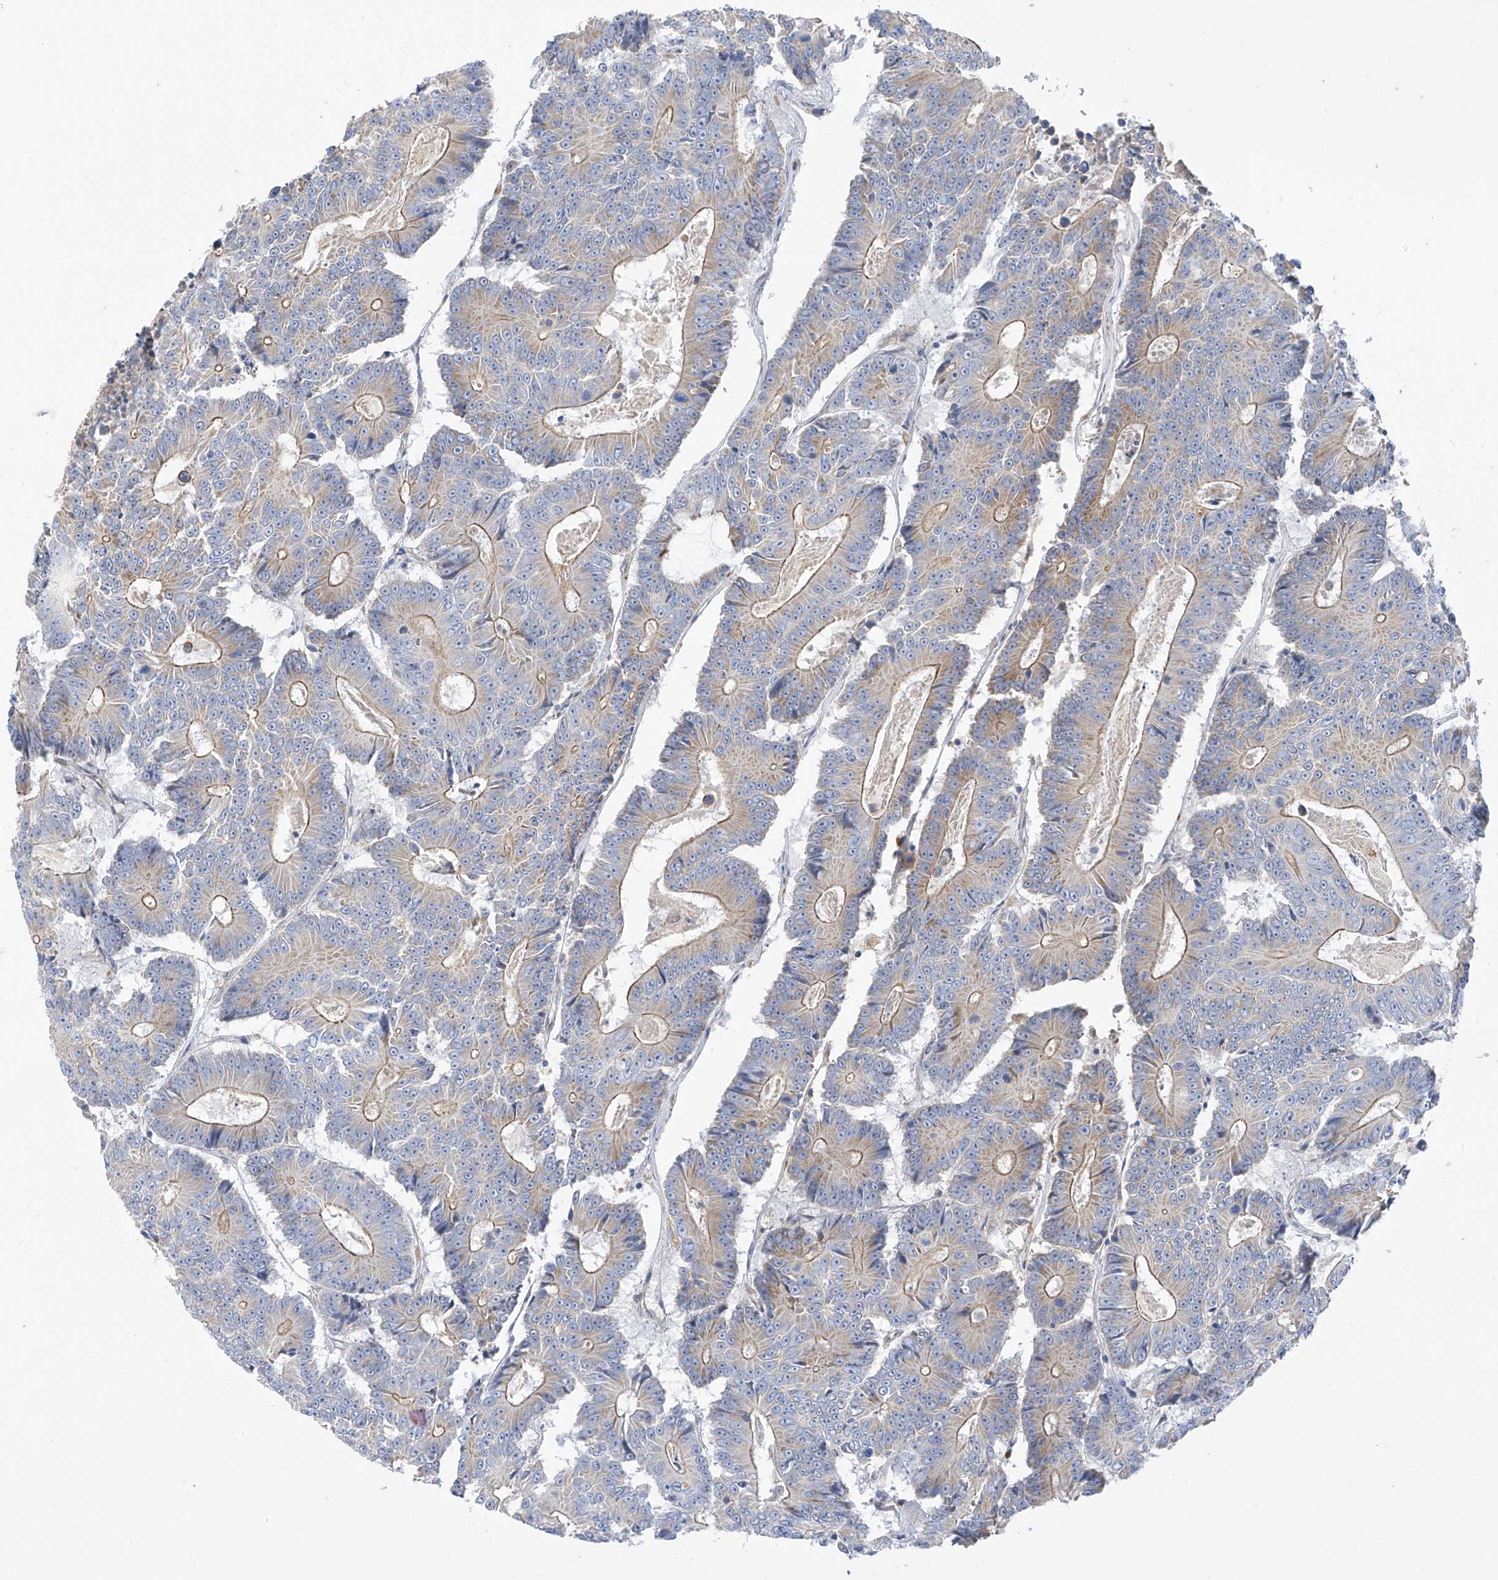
{"staining": {"intensity": "moderate", "quantity": "25%-75%", "location": "cytoplasmic/membranous"}, "tissue": "colorectal cancer", "cell_type": "Tumor cells", "image_type": "cancer", "snomed": [{"axis": "morphology", "description": "Adenocarcinoma, NOS"}, {"axis": "topography", "description": "Colon"}], "caption": "Moderate cytoplasmic/membranous expression for a protein is seen in about 25%-75% of tumor cells of colorectal adenocarcinoma using immunohistochemistry.", "gene": "ZNF641", "patient": {"sex": "male", "age": 83}}